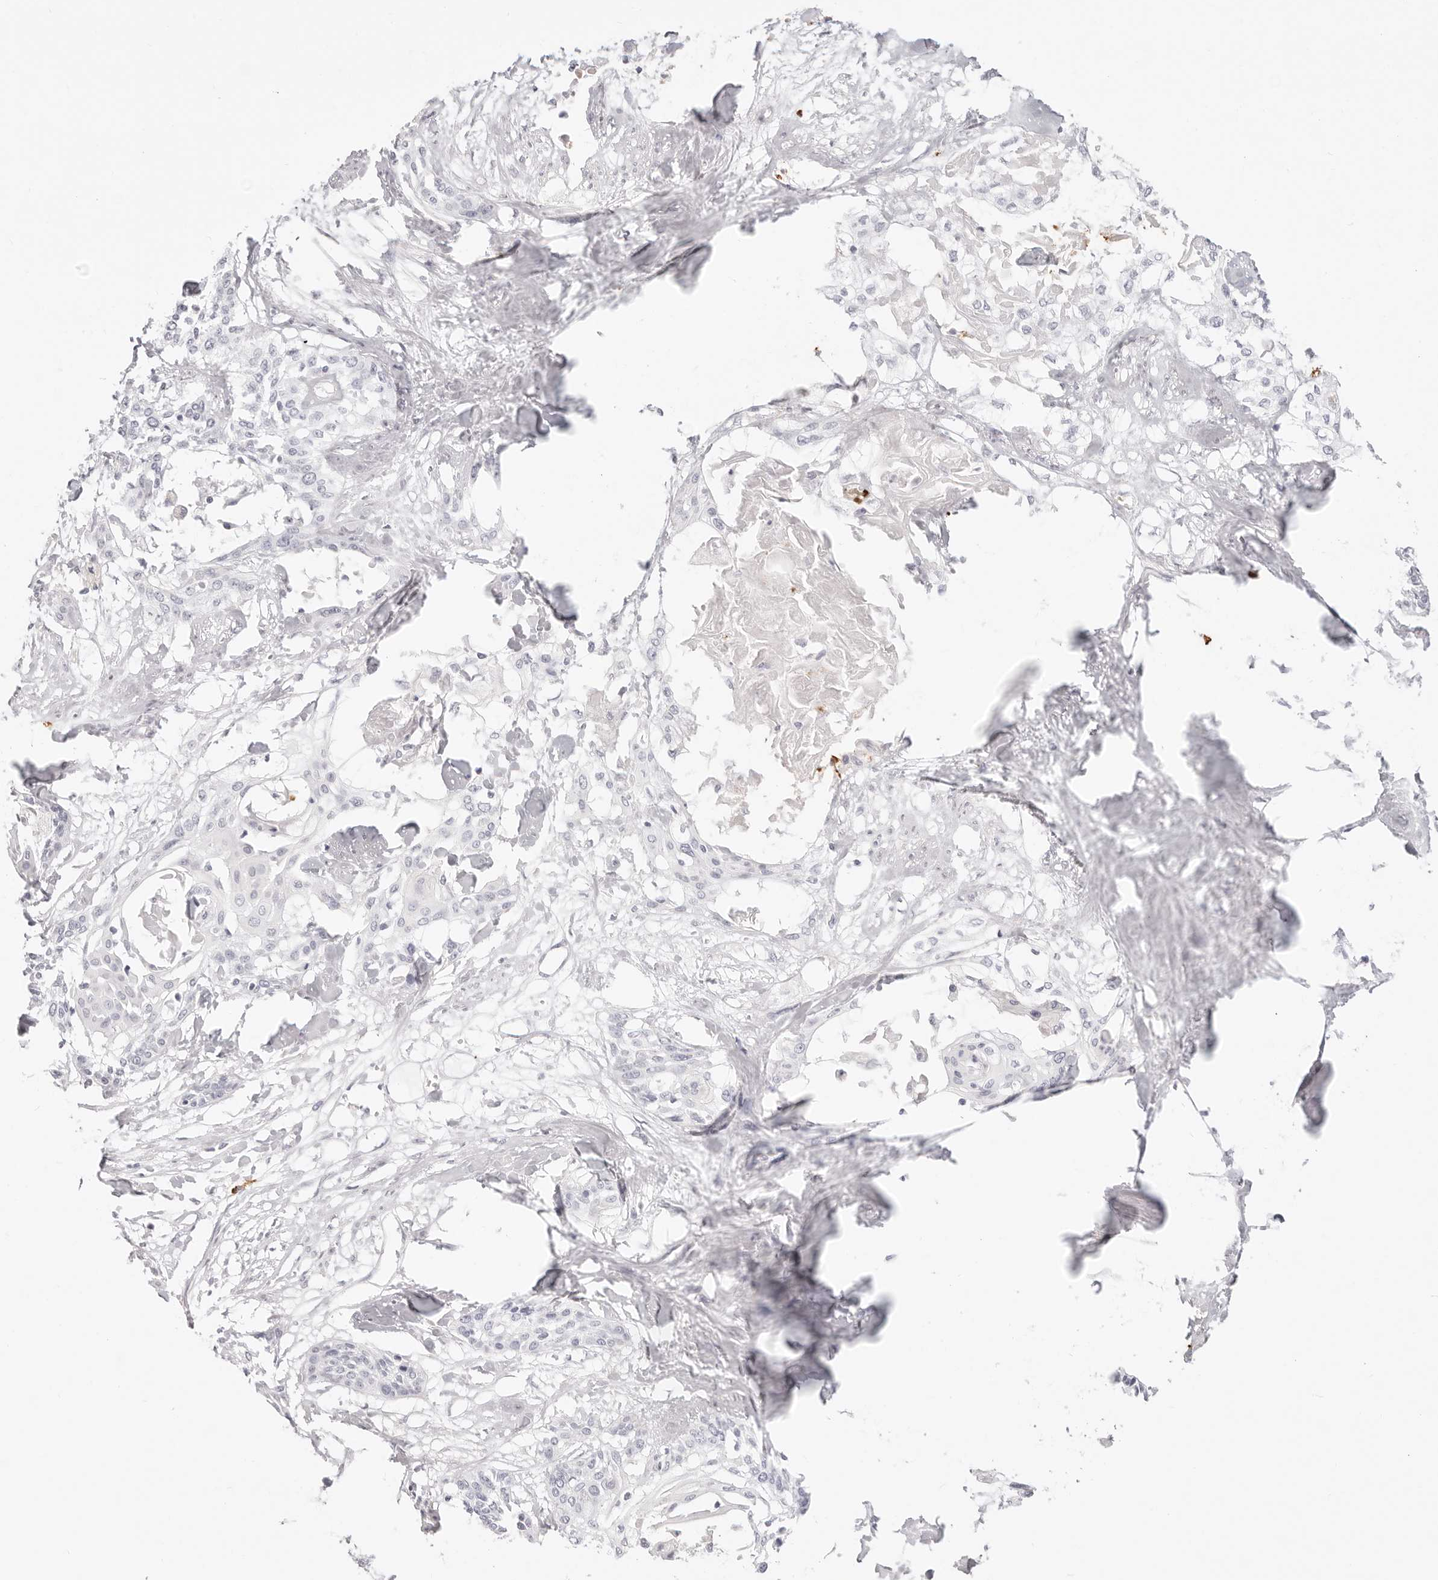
{"staining": {"intensity": "negative", "quantity": "none", "location": "none"}, "tissue": "cervical cancer", "cell_type": "Tumor cells", "image_type": "cancer", "snomed": [{"axis": "morphology", "description": "Squamous cell carcinoma, NOS"}, {"axis": "topography", "description": "Cervix"}], "caption": "This is an IHC image of human cervical squamous cell carcinoma. There is no expression in tumor cells.", "gene": "CAMP", "patient": {"sex": "female", "age": 57}}